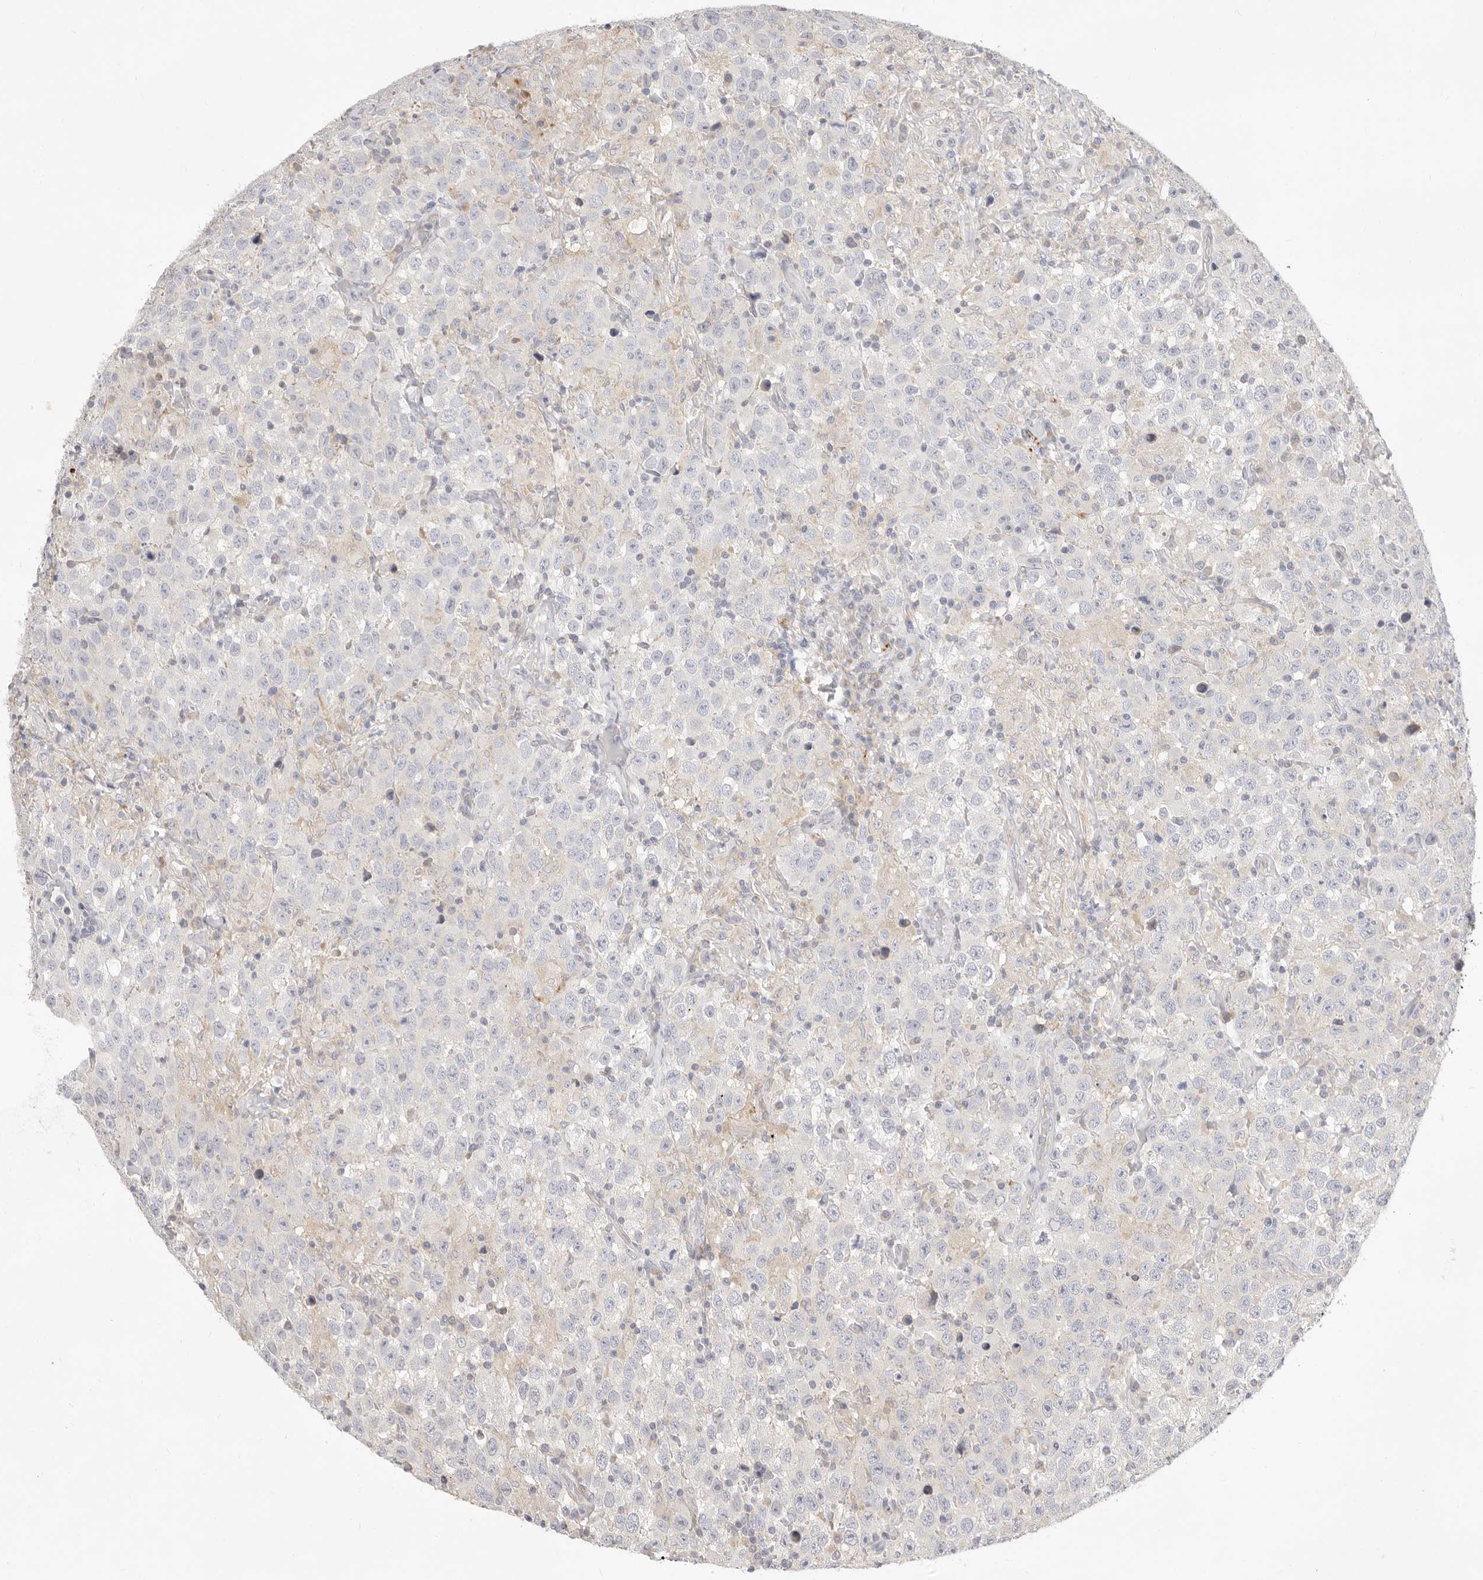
{"staining": {"intensity": "negative", "quantity": "none", "location": "none"}, "tissue": "testis cancer", "cell_type": "Tumor cells", "image_type": "cancer", "snomed": [{"axis": "morphology", "description": "Seminoma, NOS"}, {"axis": "topography", "description": "Testis"}], "caption": "Immunohistochemistry of human seminoma (testis) displays no expression in tumor cells. Brightfield microscopy of immunohistochemistry (IHC) stained with DAB (3,3'-diaminobenzidine) (brown) and hematoxylin (blue), captured at high magnification.", "gene": "USH1C", "patient": {"sex": "male", "age": 41}}